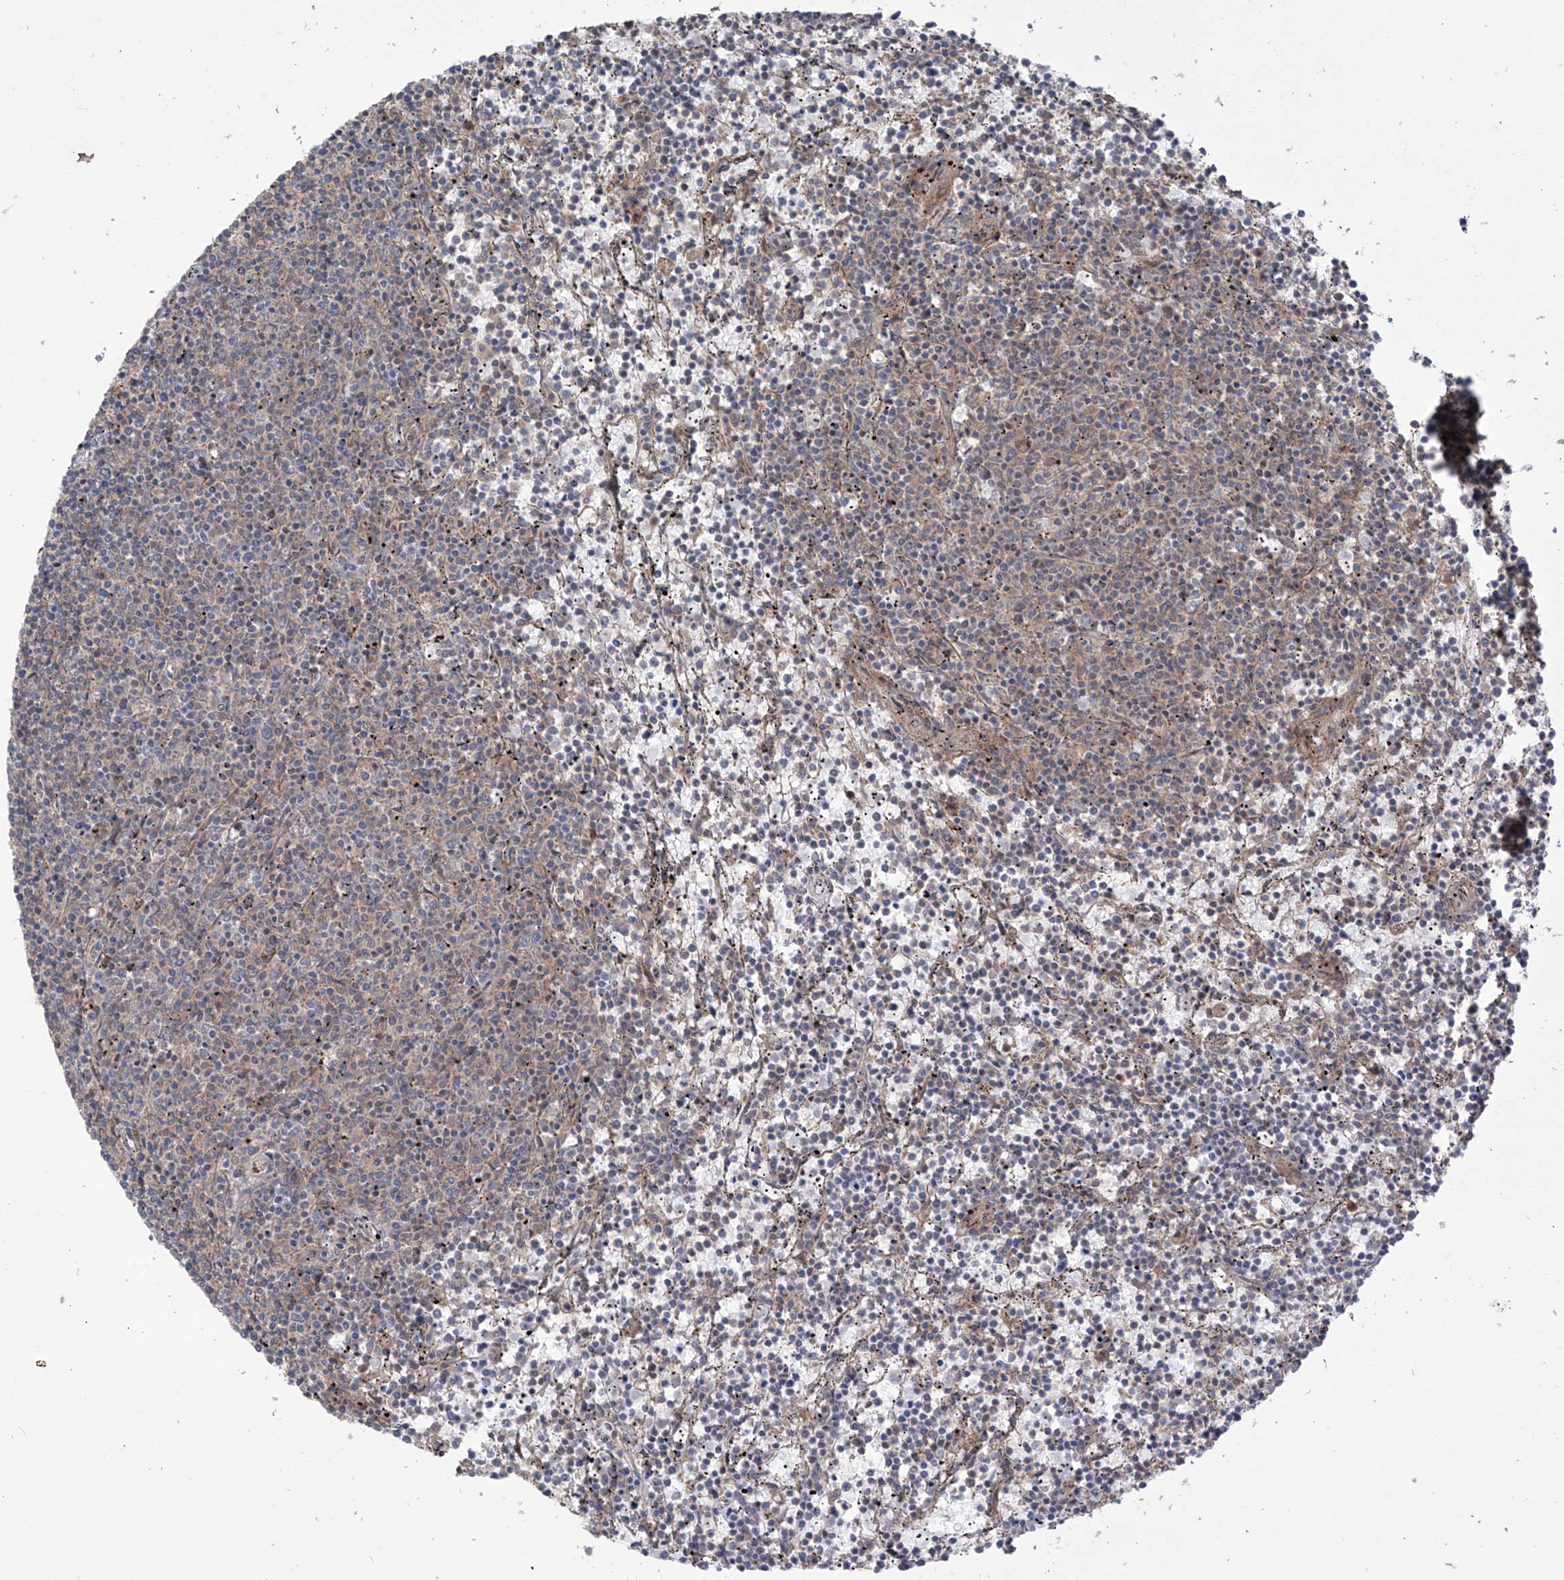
{"staining": {"intensity": "negative", "quantity": "none", "location": "none"}, "tissue": "lymphoma", "cell_type": "Tumor cells", "image_type": "cancer", "snomed": [{"axis": "morphology", "description": "Malignant lymphoma, non-Hodgkin's type, Low grade"}, {"axis": "topography", "description": "Spleen"}], "caption": "Immunohistochemical staining of human lymphoma reveals no significant expression in tumor cells.", "gene": "LRRC74A", "patient": {"sex": "female", "age": 50}}